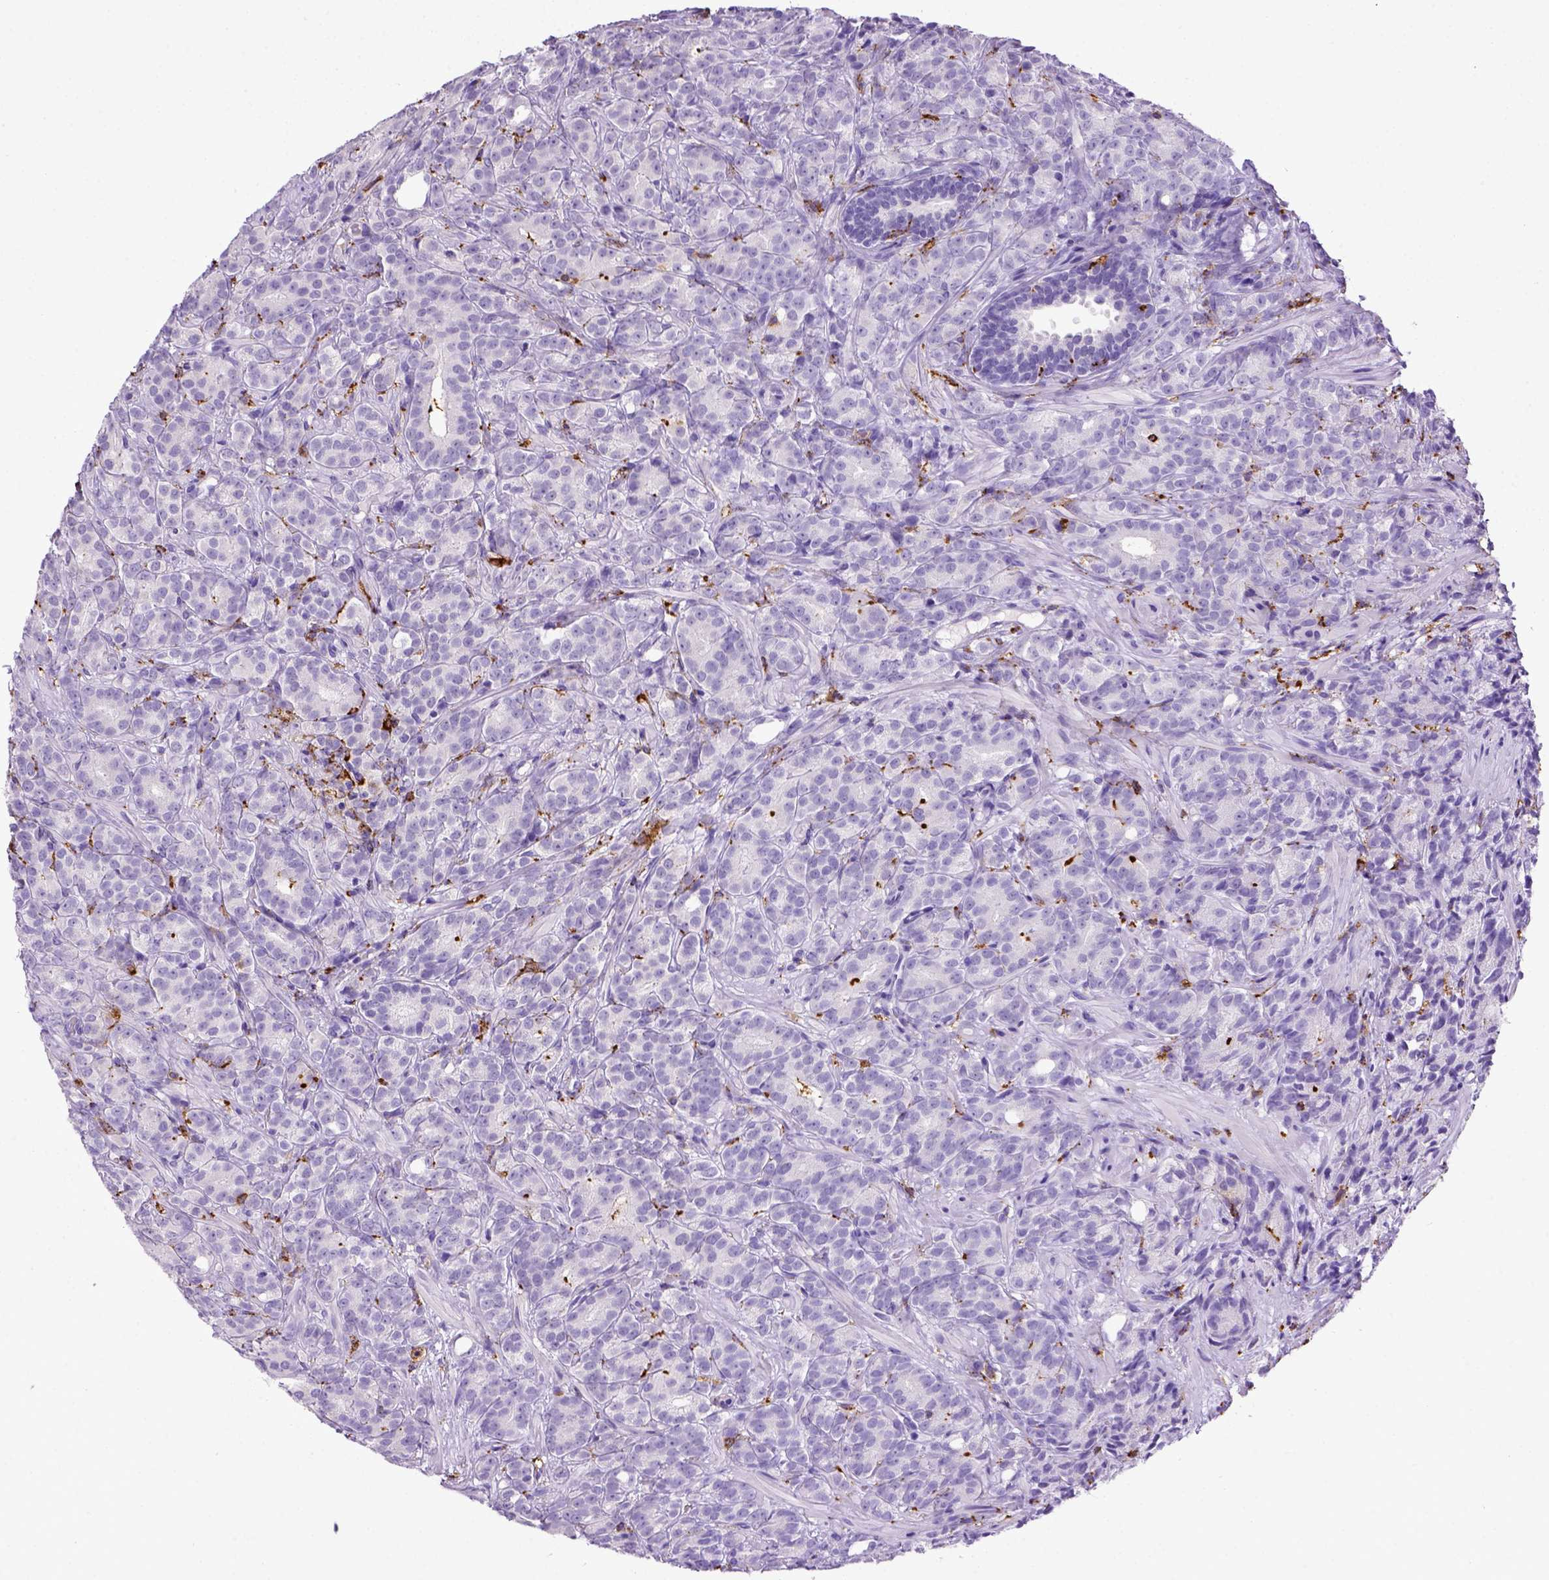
{"staining": {"intensity": "negative", "quantity": "none", "location": "none"}, "tissue": "prostate cancer", "cell_type": "Tumor cells", "image_type": "cancer", "snomed": [{"axis": "morphology", "description": "Adenocarcinoma, High grade"}, {"axis": "topography", "description": "Prostate"}], "caption": "This is an immunohistochemistry (IHC) image of human adenocarcinoma (high-grade) (prostate). There is no staining in tumor cells.", "gene": "CD68", "patient": {"sex": "male", "age": 90}}